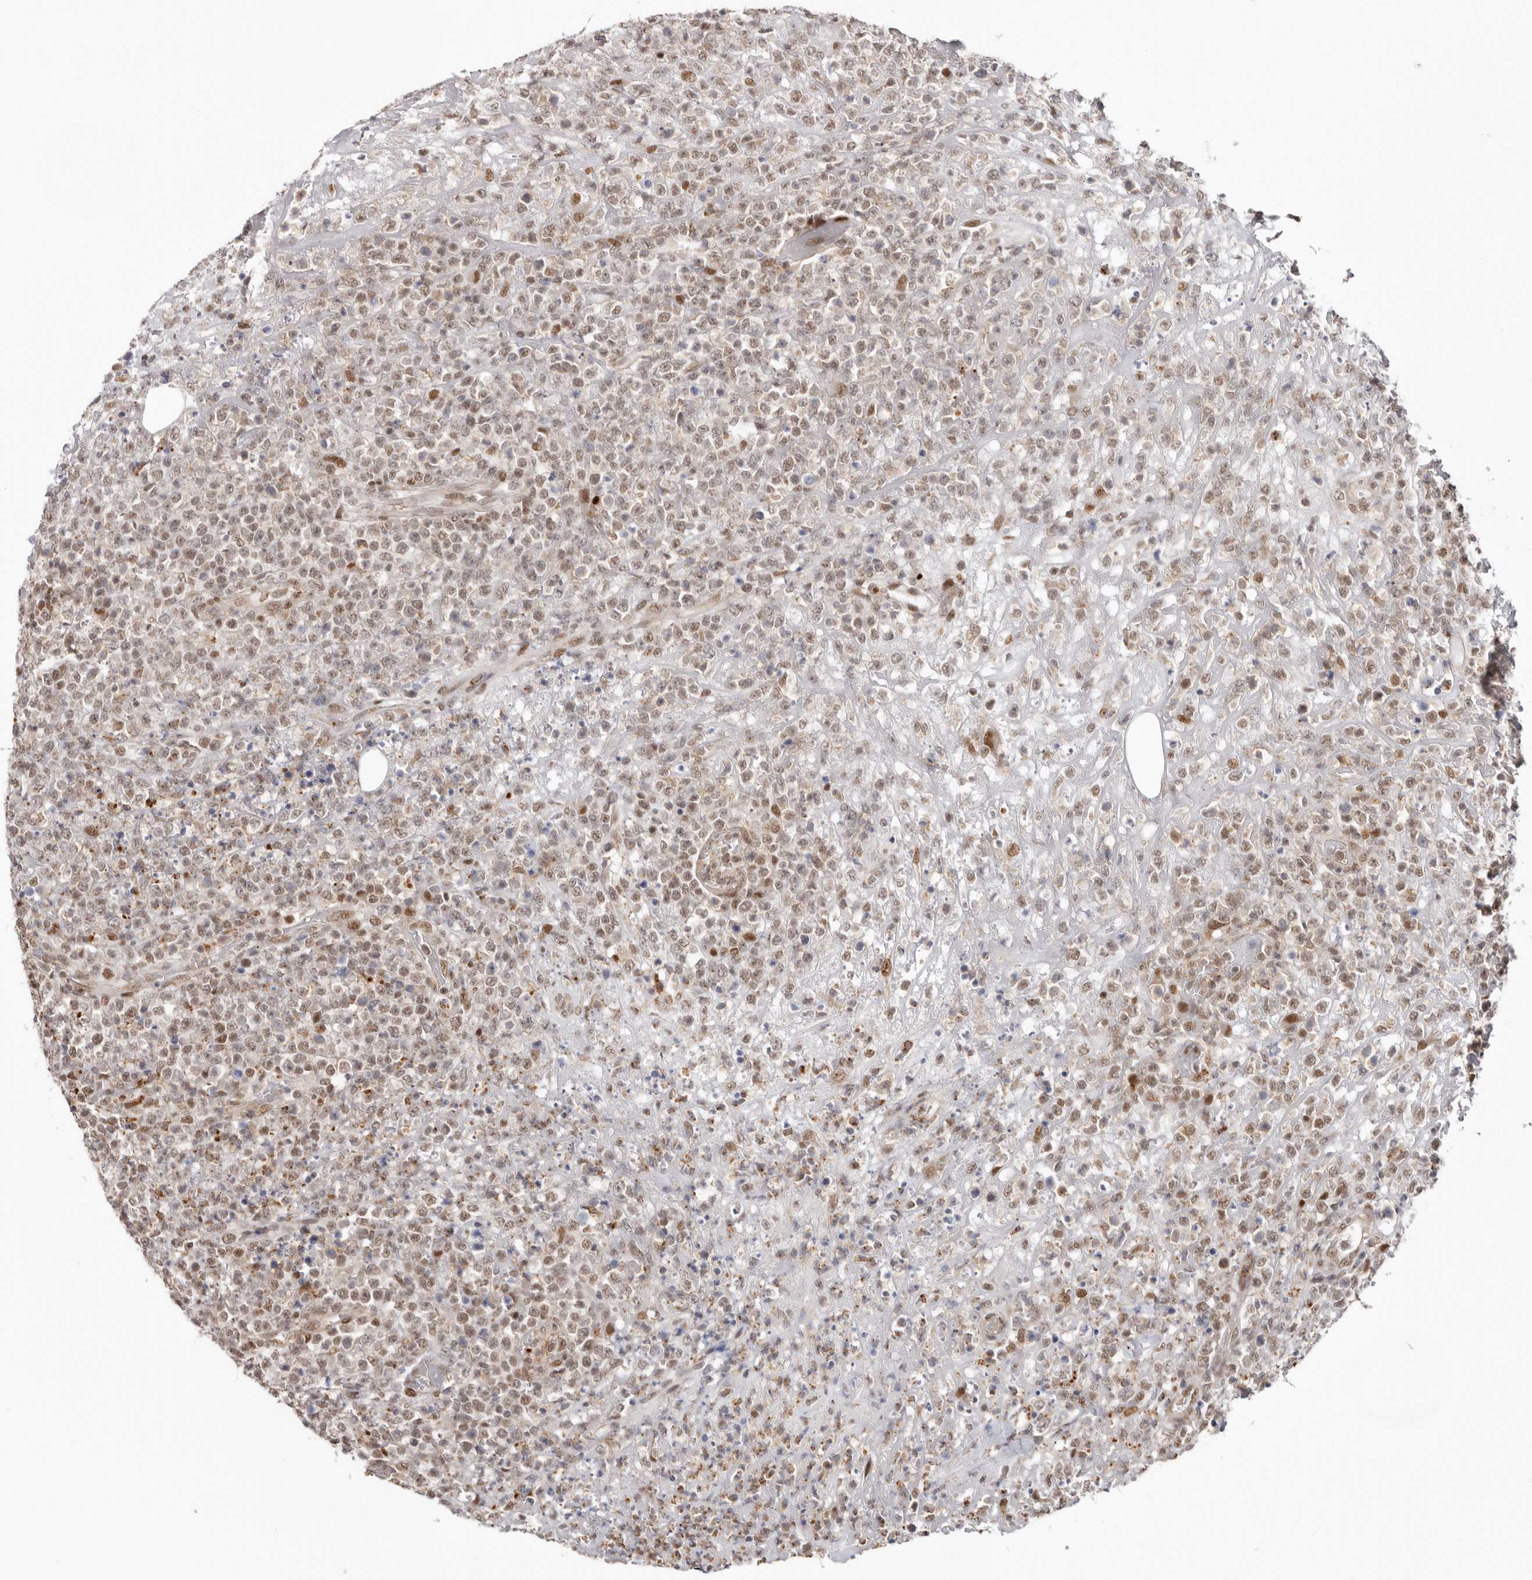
{"staining": {"intensity": "moderate", "quantity": "25%-75%", "location": "nuclear"}, "tissue": "lymphoma", "cell_type": "Tumor cells", "image_type": "cancer", "snomed": [{"axis": "morphology", "description": "Malignant lymphoma, non-Hodgkin's type, High grade"}, {"axis": "topography", "description": "Colon"}], "caption": "Human lymphoma stained with a protein marker demonstrates moderate staining in tumor cells.", "gene": "SMAD7", "patient": {"sex": "female", "age": 53}}